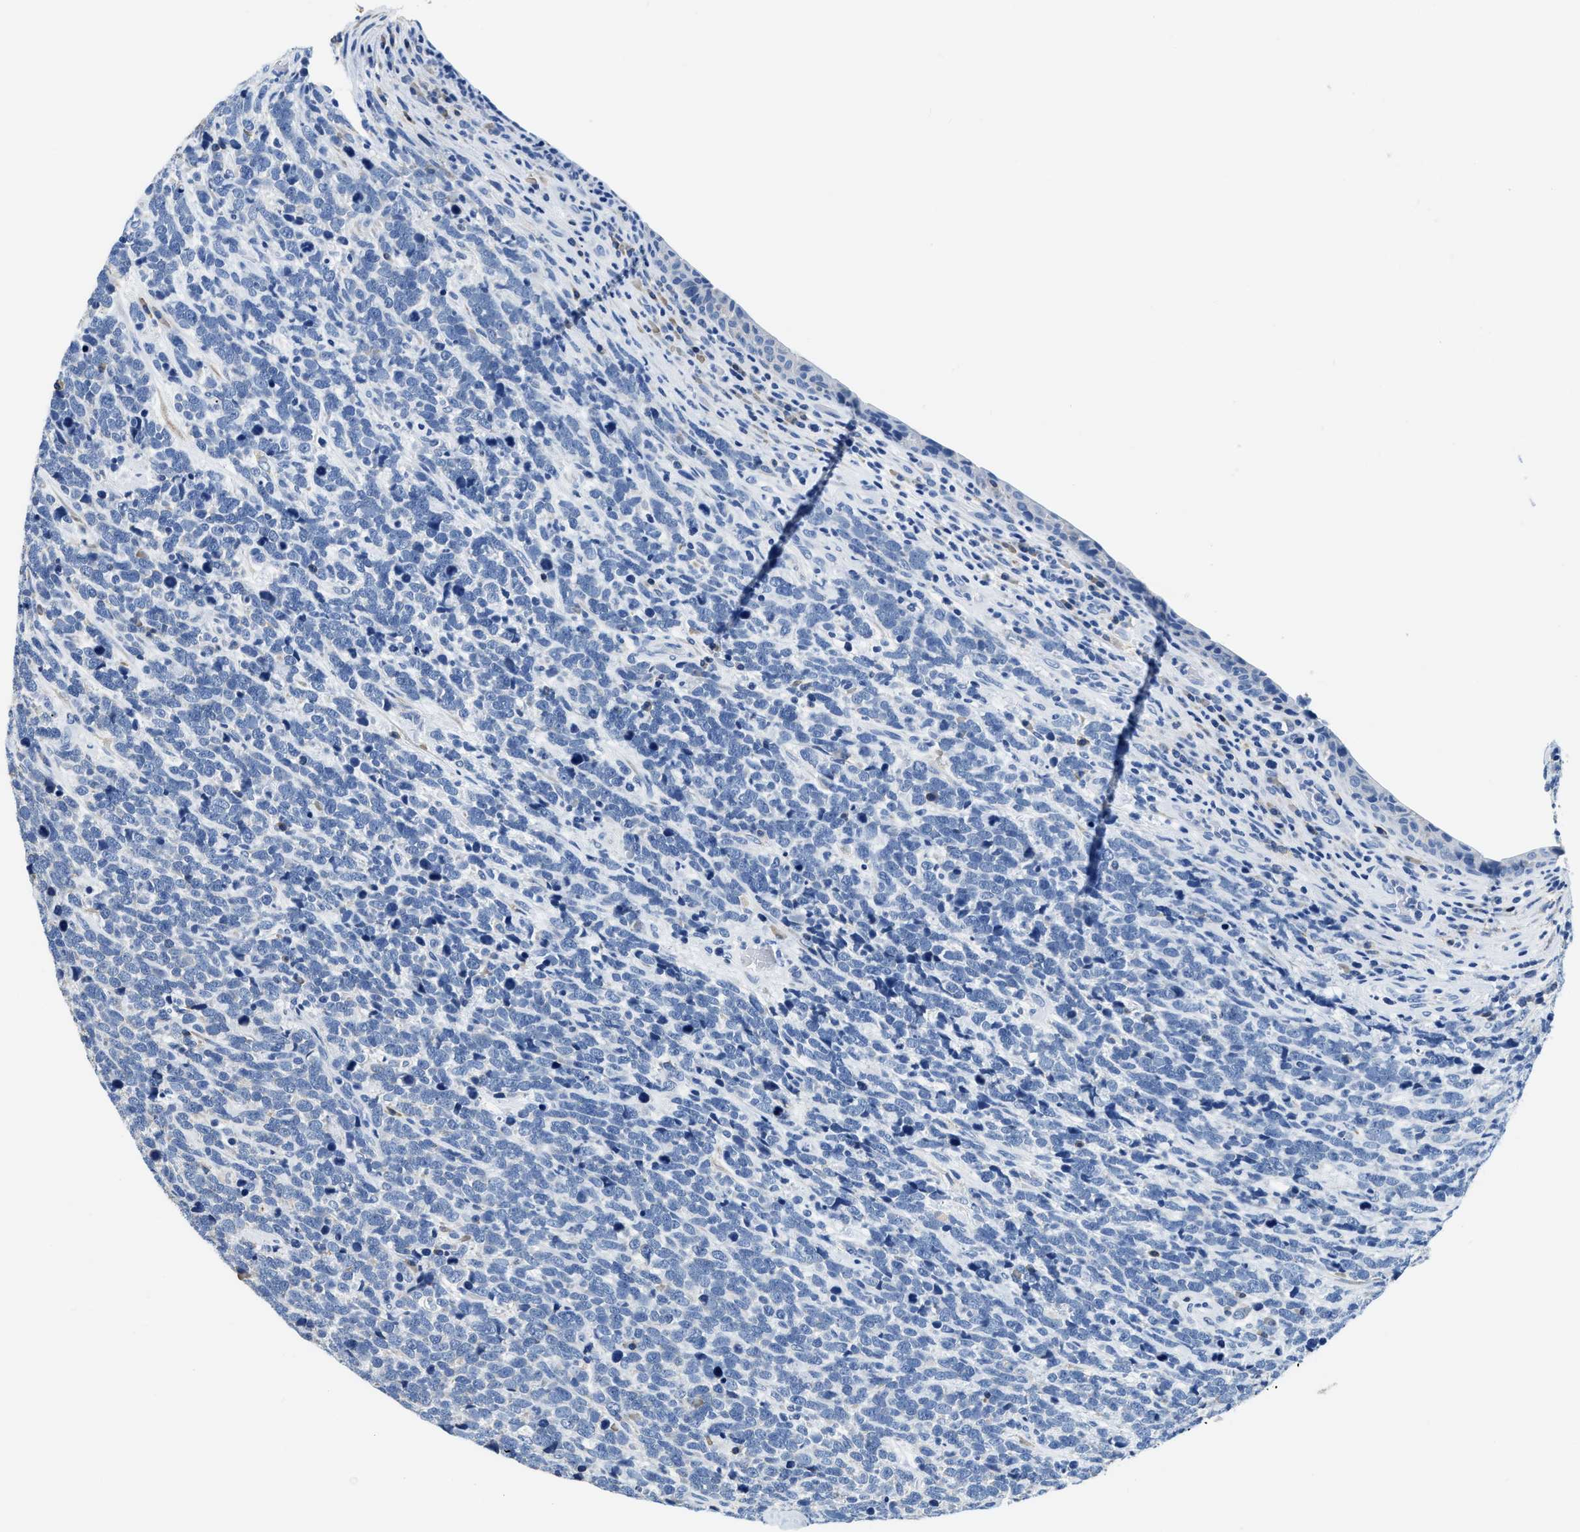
{"staining": {"intensity": "negative", "quantity": "none", "location": "none"}, "tissue": "urothelial cancer", "cell_type": "Tumor cells", "image_type": "cancer", "snomed": [{"axis": "morphology", "description": "Urothelial carcinoma, High grade"}, {"axis": "topography", "description": "Urinary bladder"}], "caption": "High power microscopy histopathology image of an immunohistochemistry (IHC) micrograph of urothelial cancer, revealing no significant positivity in tumor cells.", "gene": "ZDHHC13", "patient": {"sex": "female", "age": 82}}